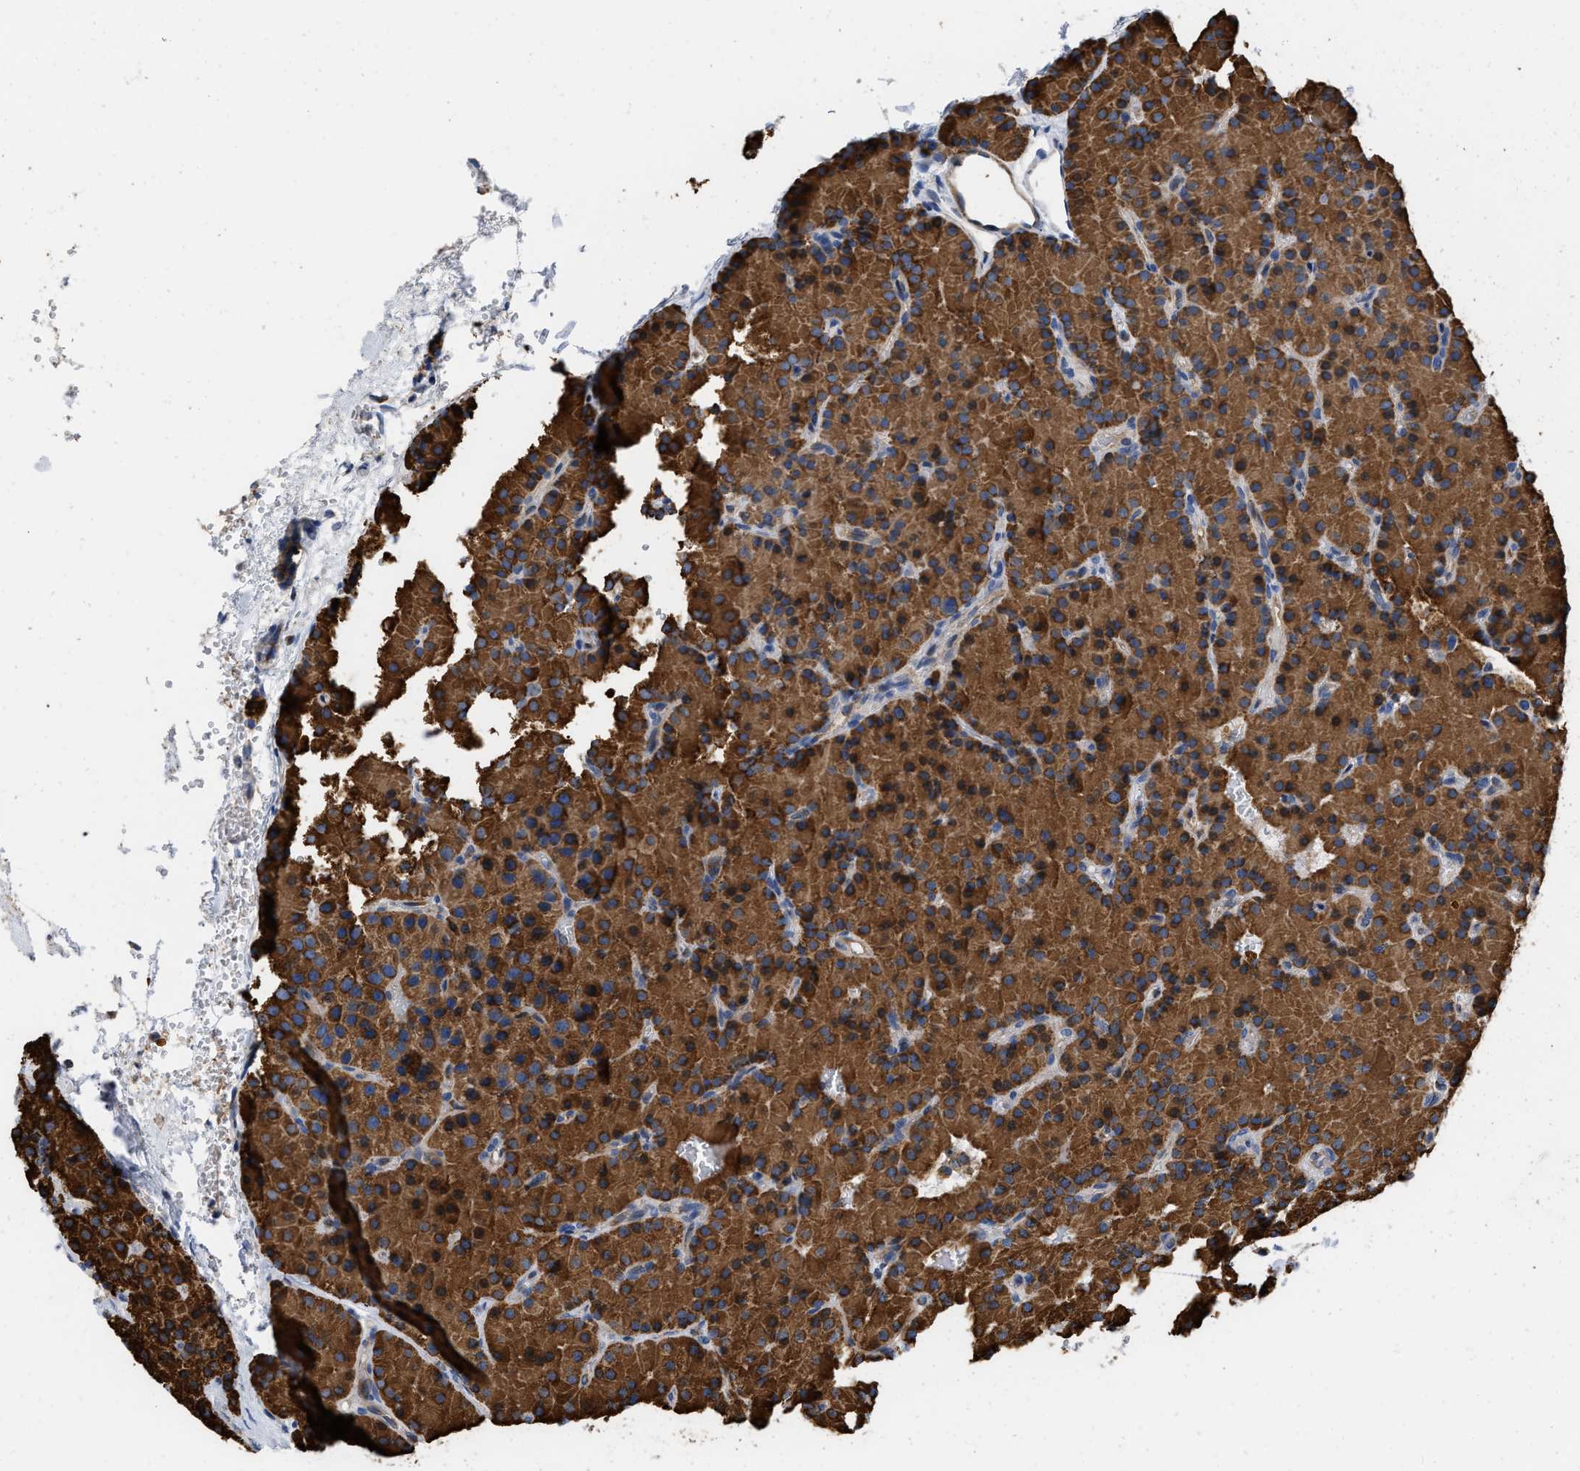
{"staining": {"intensity": "strong", "quantity": ">75%", "location": "cytoplasmic/membranous"}, "tissue": "parathyroid gland", "cell_type": "Glandular cells", "image_type": "normal", "snomed": [{"axis": "morphology", "description": "Normal tissue, NOS"}, {"axis": "morphology", "description": "Adenoma, NOS"}, {"axis": "topography", "description": "Parathyroid gland"}], "caption": "IHC of unremarkable human parathyroid gland shows high levels of strong cytoplasmic/membranous staining in approximately >75% of glandular cells.", "gene": "GRB10", "patient": {"sex": "male", "age": 75}}